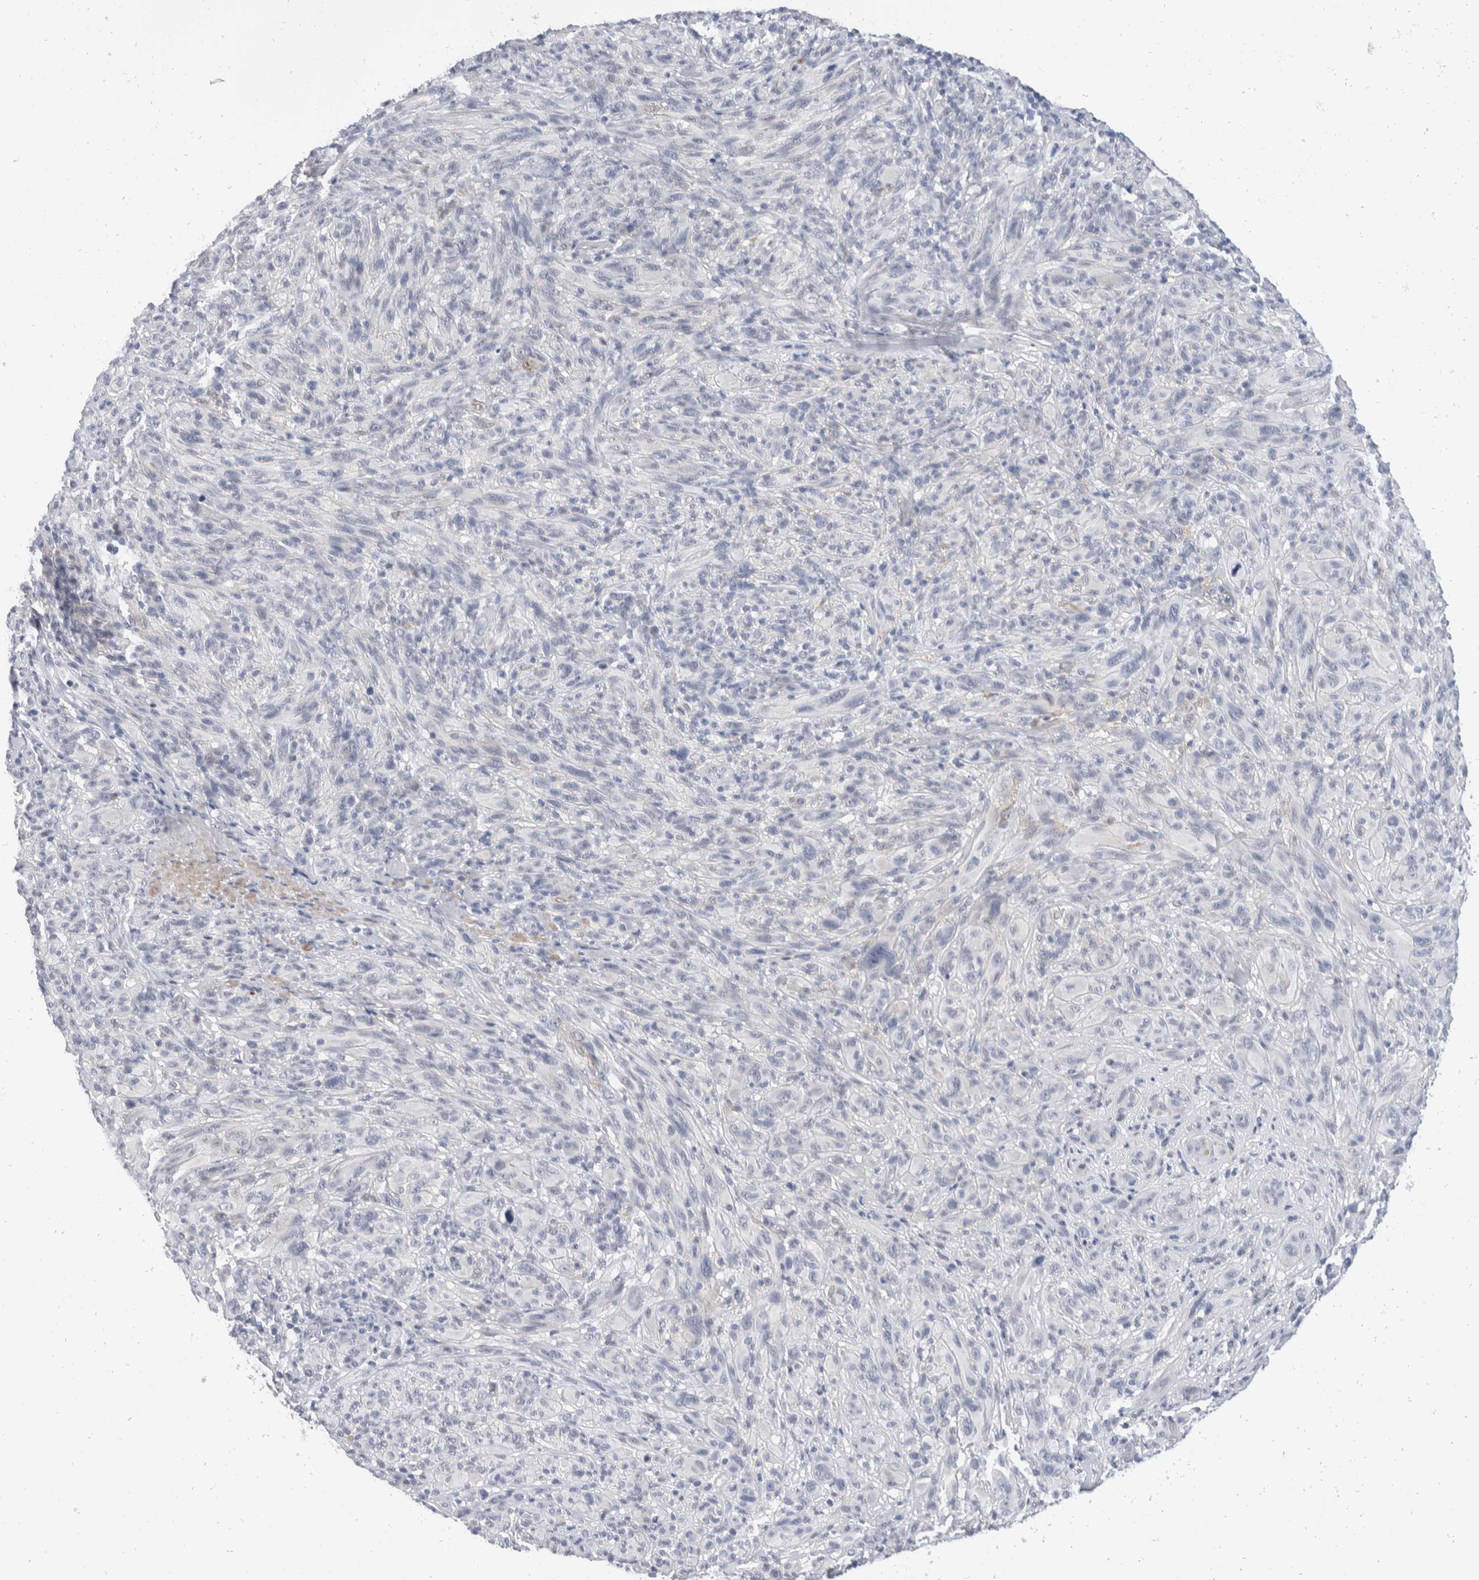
{"staining": {"intensity": "negative", "quantity": "none", "location": "none"}, "tissue": "melanoma", "cell_type": "Tumor cells", "image_type": "cancer", "snomed": [{"axis": "morphology", "description": "Malignant melanoma, NOS"}, {"axis": "topography", "description": "Skin of head"}], "caption": "Immunohistochemistry of melanoma exhibits no expression in tumor cells. (Immunohistochemistry (ihc), brightfield microscopy, high magnification).", "gene": "CATSPERD", "patient": {"sex": "male", "age": 96}}